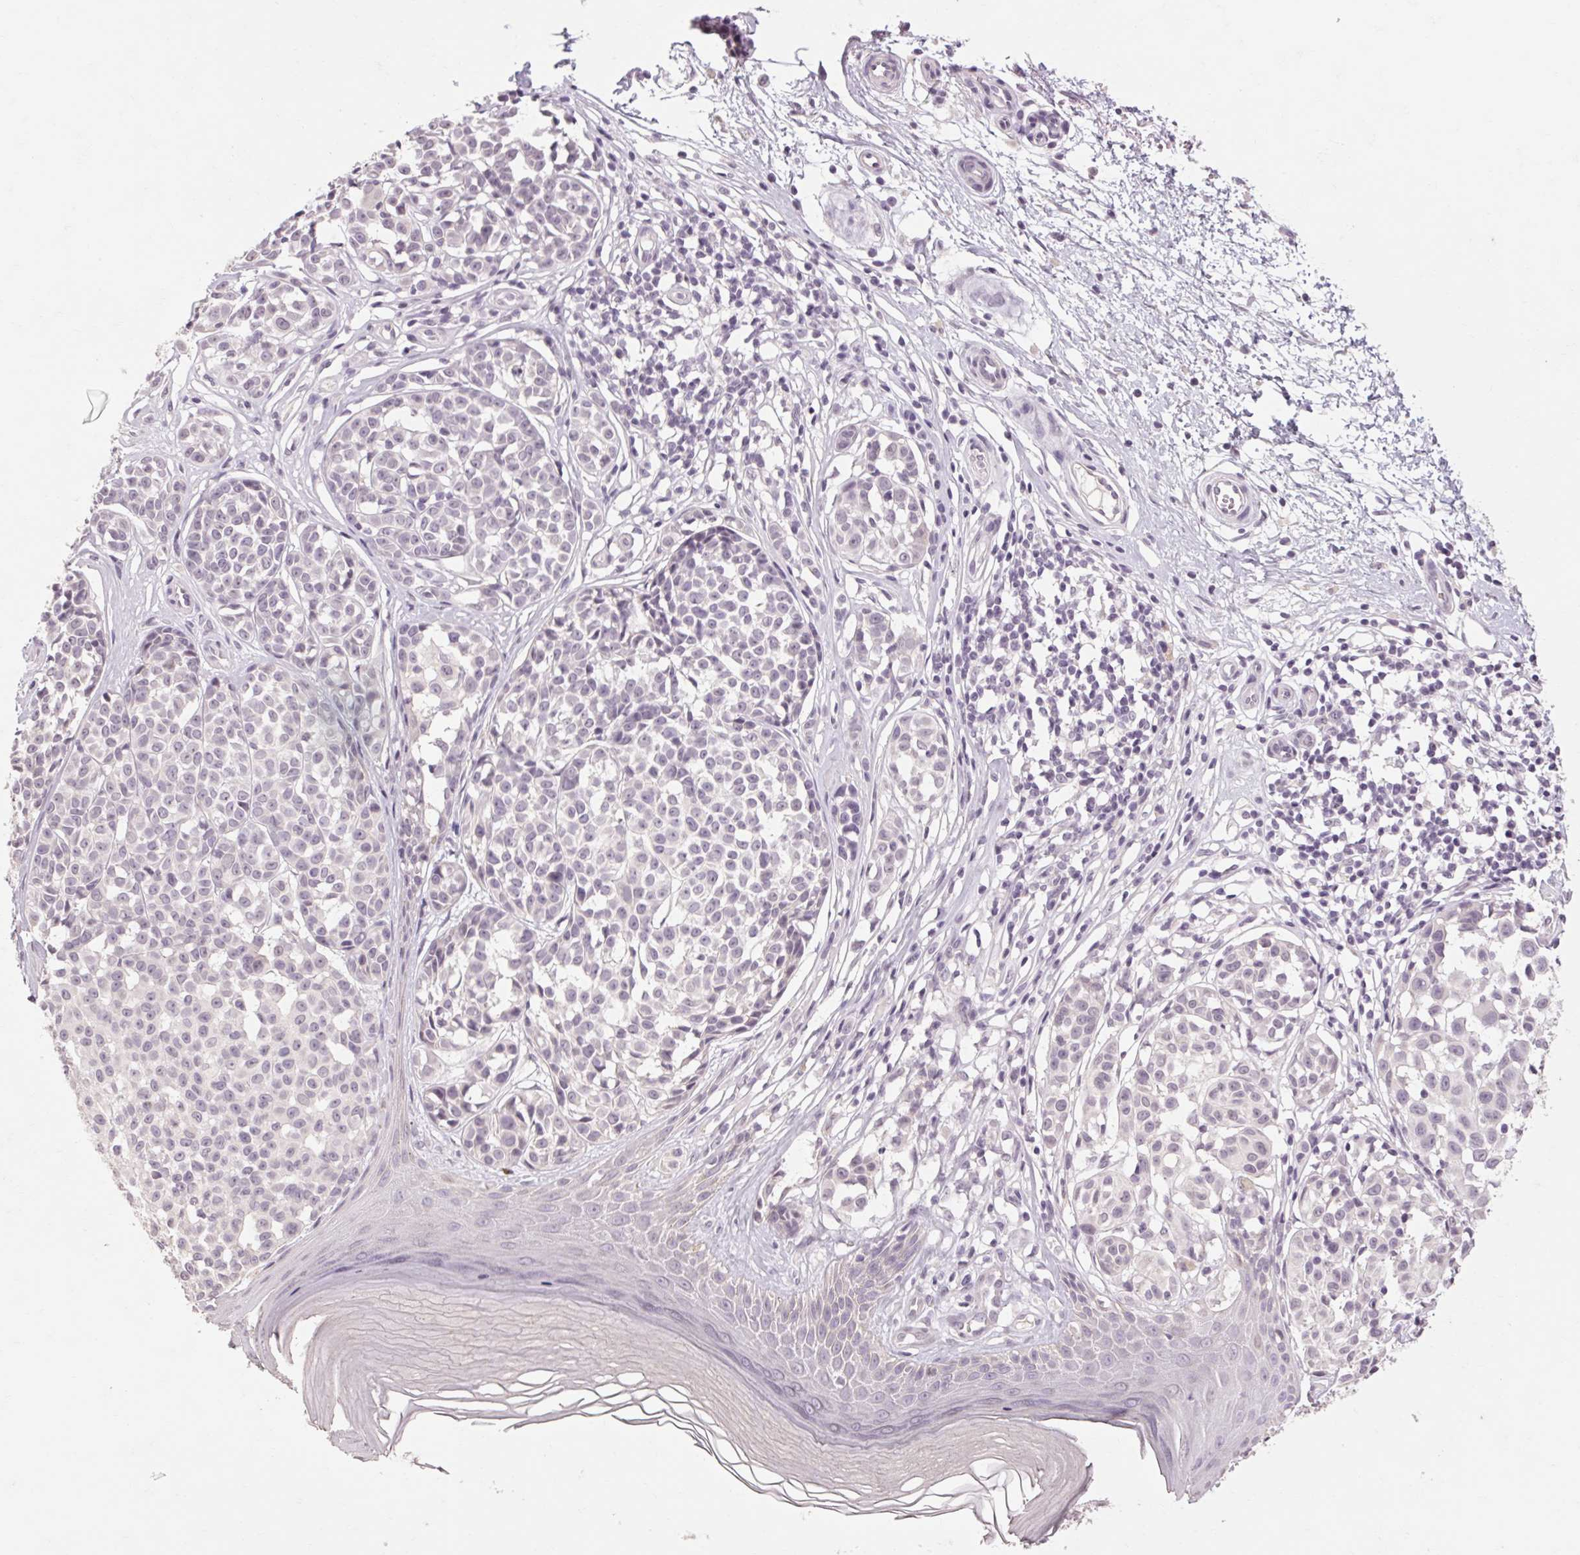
{"staining": {"intensity": "negative", "quantity": "none", "location": "none"}, "tissue": "melanoma", "cell_type": "Tumor cells", "image_type": "cancer", "snomed": [{"axis": "morphology", "description": "Malignant melanoma, NOS"}, {"axis": "topography", "description": "Skin"}], "caption": "The IHC image has no significant staining in tumor cells of melanoma tissue.", "gene": "POMC", "patient": {"sex": "female", "age": 90}}